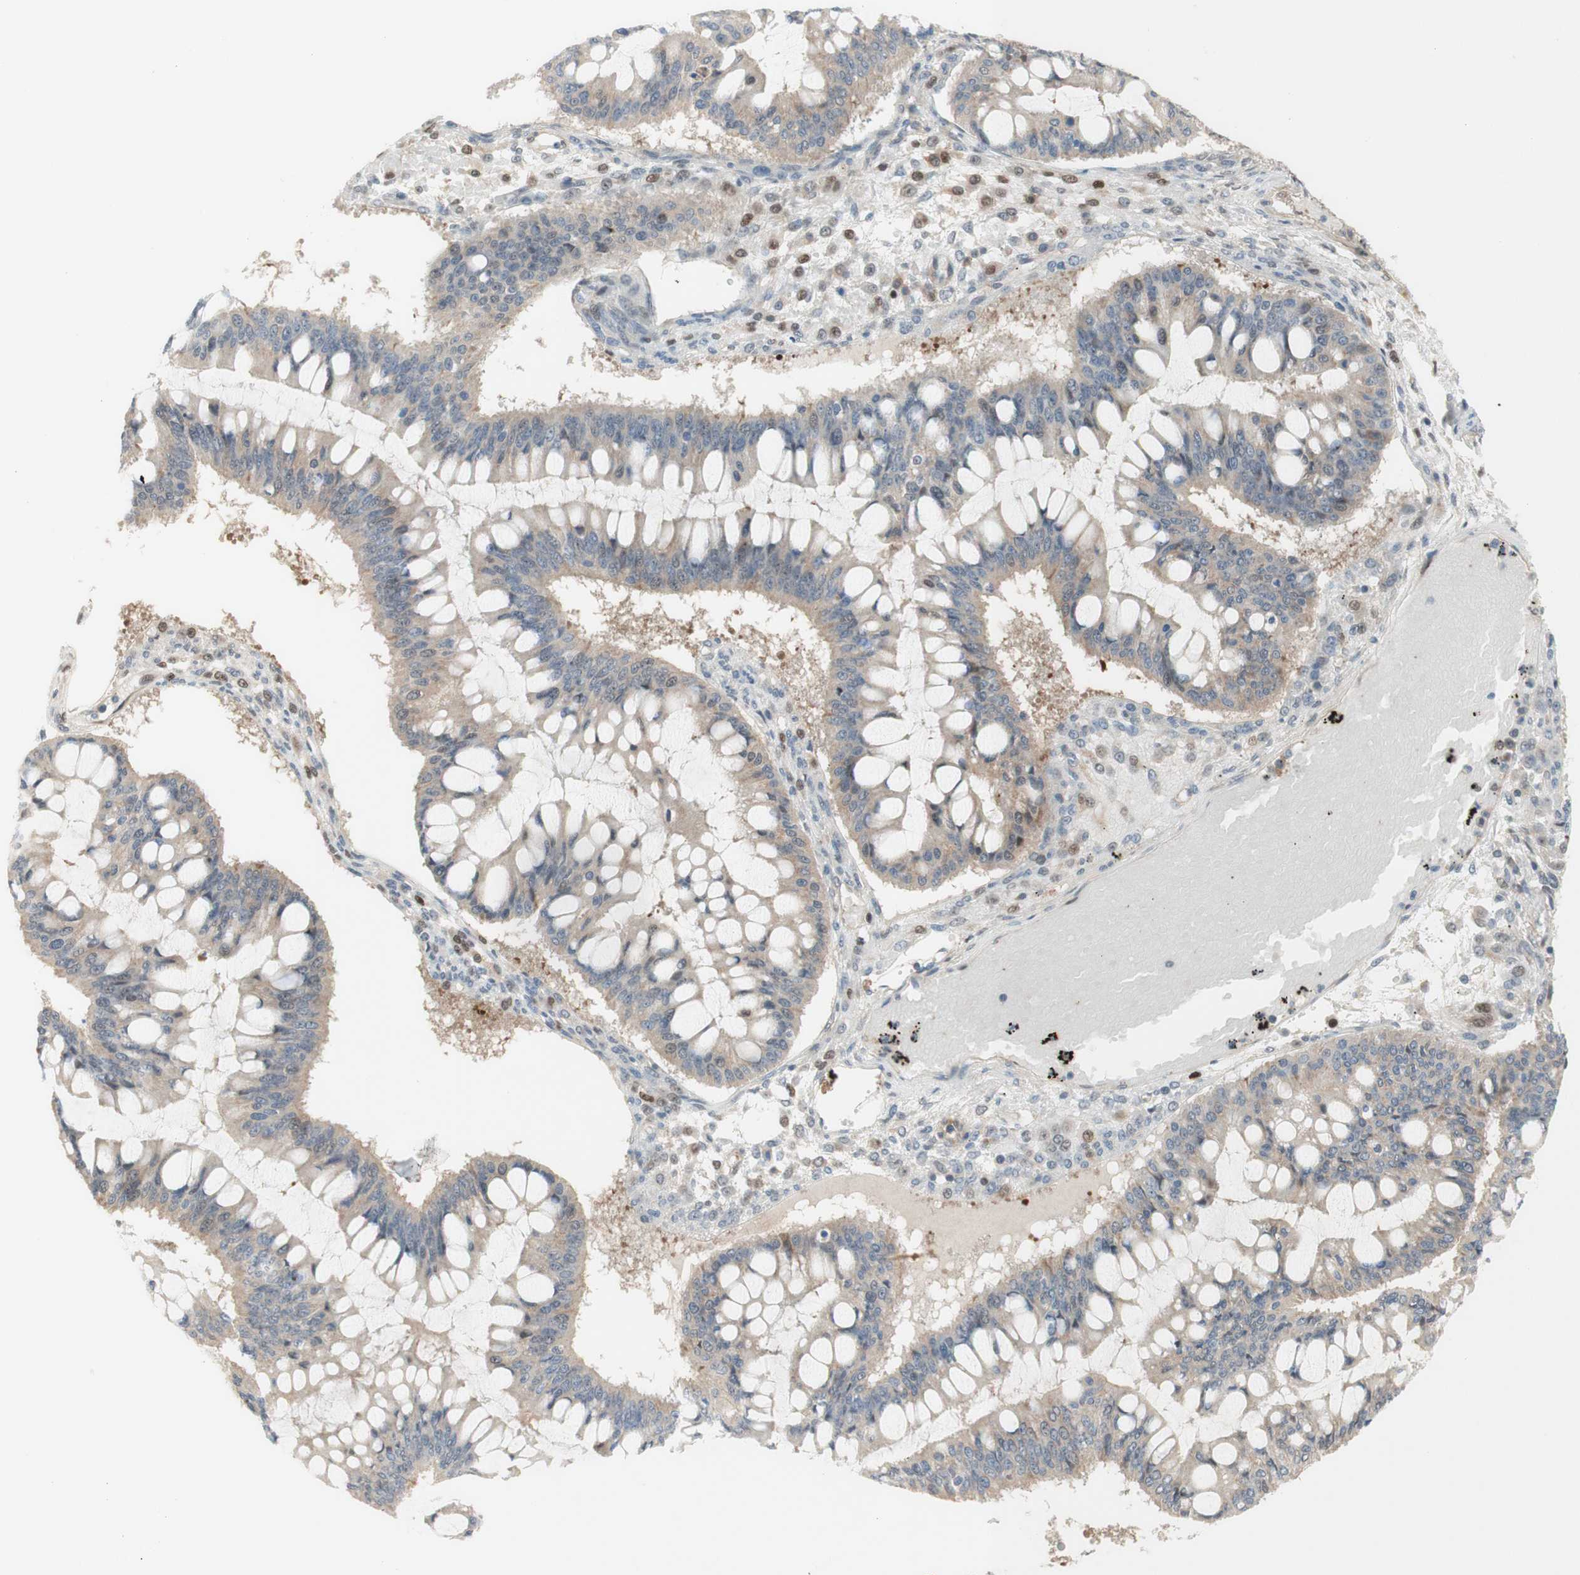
{"staining": {"intensity": "weak", "quantity": "<25%", "location": "cytoplasmic/membranous,nuclear"}, "tissue": "ovarian cancer", "cell_type": "Tumor cells", "image_type": "cancer", "snomed": [{"axis": "morphology", "description": "Cystadenocarcinoma, mucinous, NOS"}, {"axis": "topography", "description": "Ovary"}], "caption": "Immunohistochemistry micrograph of neoplastic tissue: ovarian mucinous cystadenocarcinoma stained with DAB (3,3'-diaminobenzidine) demonstrates no significant protein staining in tumor cells.", "gene": "RFNG", "patient": {"sex": "female", "age": 73}}